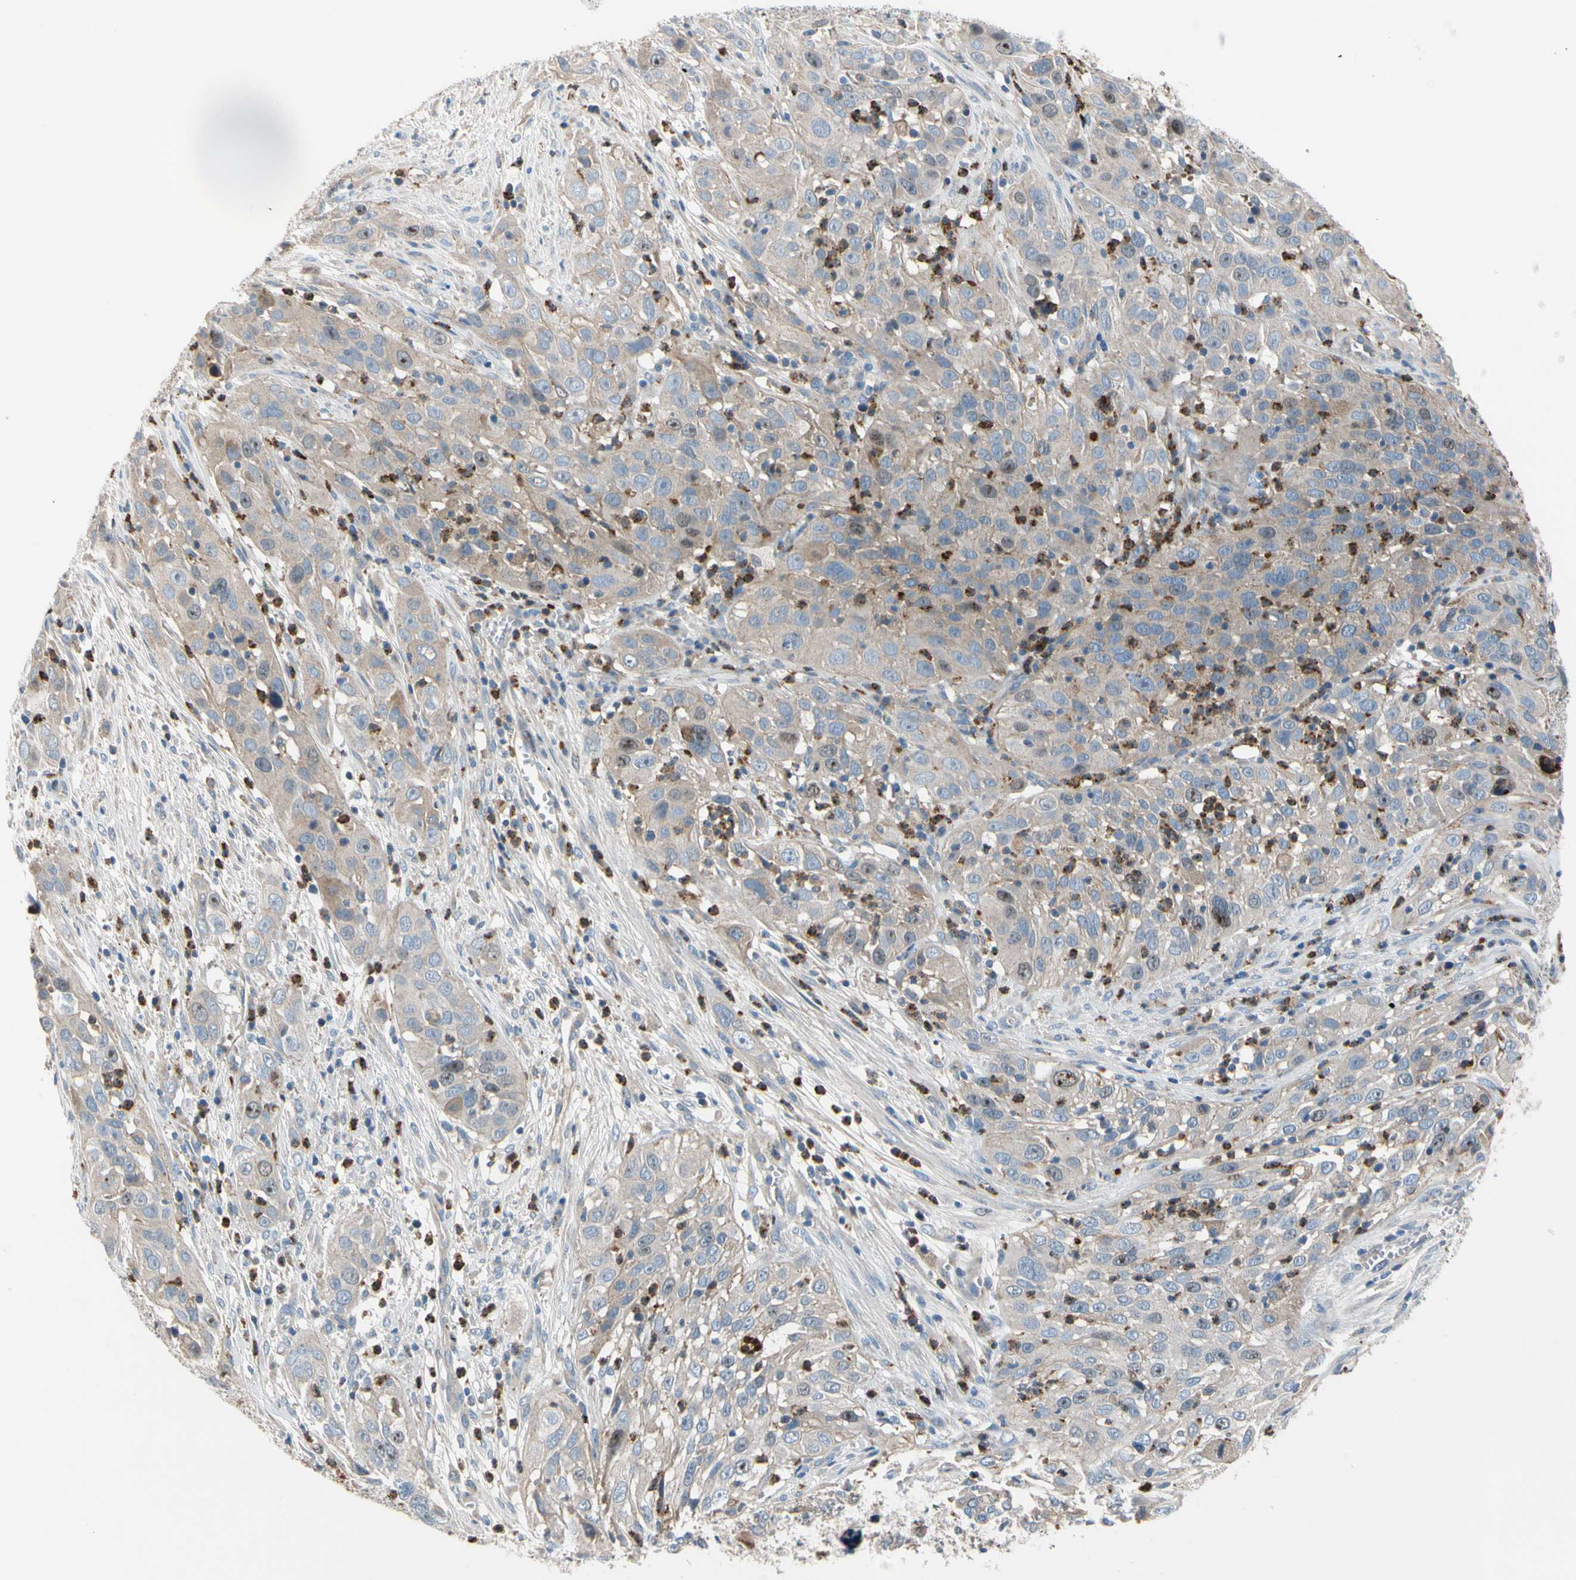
{"staining": {"intensity": "weak", "quantity": "25%-75%", "location": "cytoplasmic/membranous"}, "tissue": "cervical cancer", "cell_type": "Tumor cells", "image_type": "cancer", "snomed": [{"axis": "morphology", "description": "Squamous cell carcinoma, NOS"}, {"axis": "topography", "description": "Cervix"}], "caption": "Immunohistochemical staining of cervical squamous cell carcinoma demonstrates low levels of weak cytoplasmic/membranous expression in about 25%-75% of tumor cells.", "gene": "HJURP", "patient": {"sex": "female", "age": 32}}